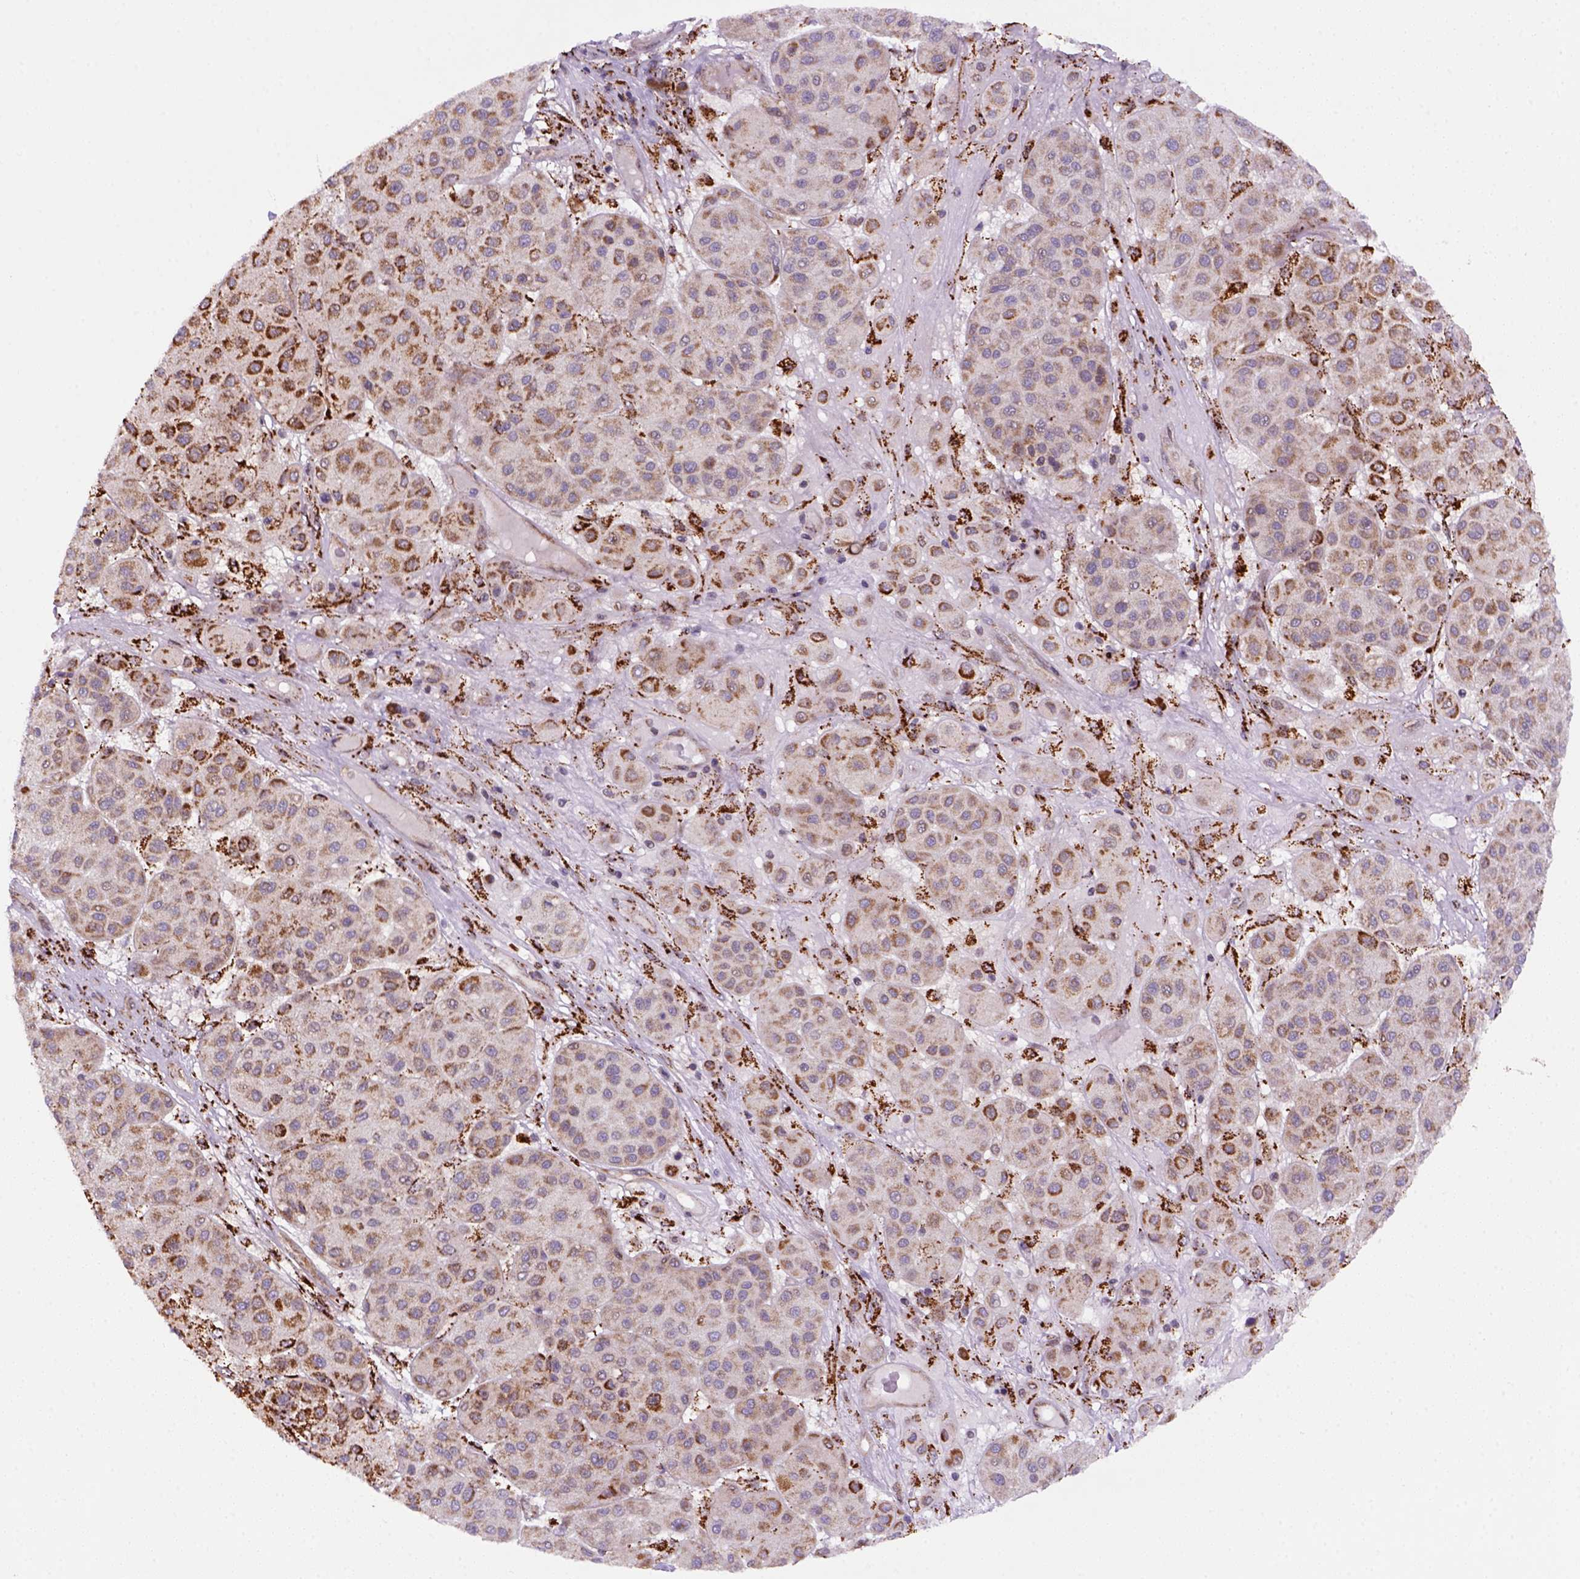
{"staining": {"intensity": "strong", "quantity": "<25%", "location": "cytoplasmic/membranous"}, "tissue": "melanoma", "cell_type": "Tumor cells", "image_type": "cancer", "snomed": [{"axis": "morphology", "description": "Malignant melanoma, Metastatic site"}, {"axis": "topography", "description": "Smooth muscle"}], "caption": "Brown immunohistochemical staining in malignant melanoma (metastatic site) displays strong cytoplasmic/membranous expression in approximately <25% of tumor cells.", "gene": "FZD7", "patient": {"sex": "male", "age": 41}}